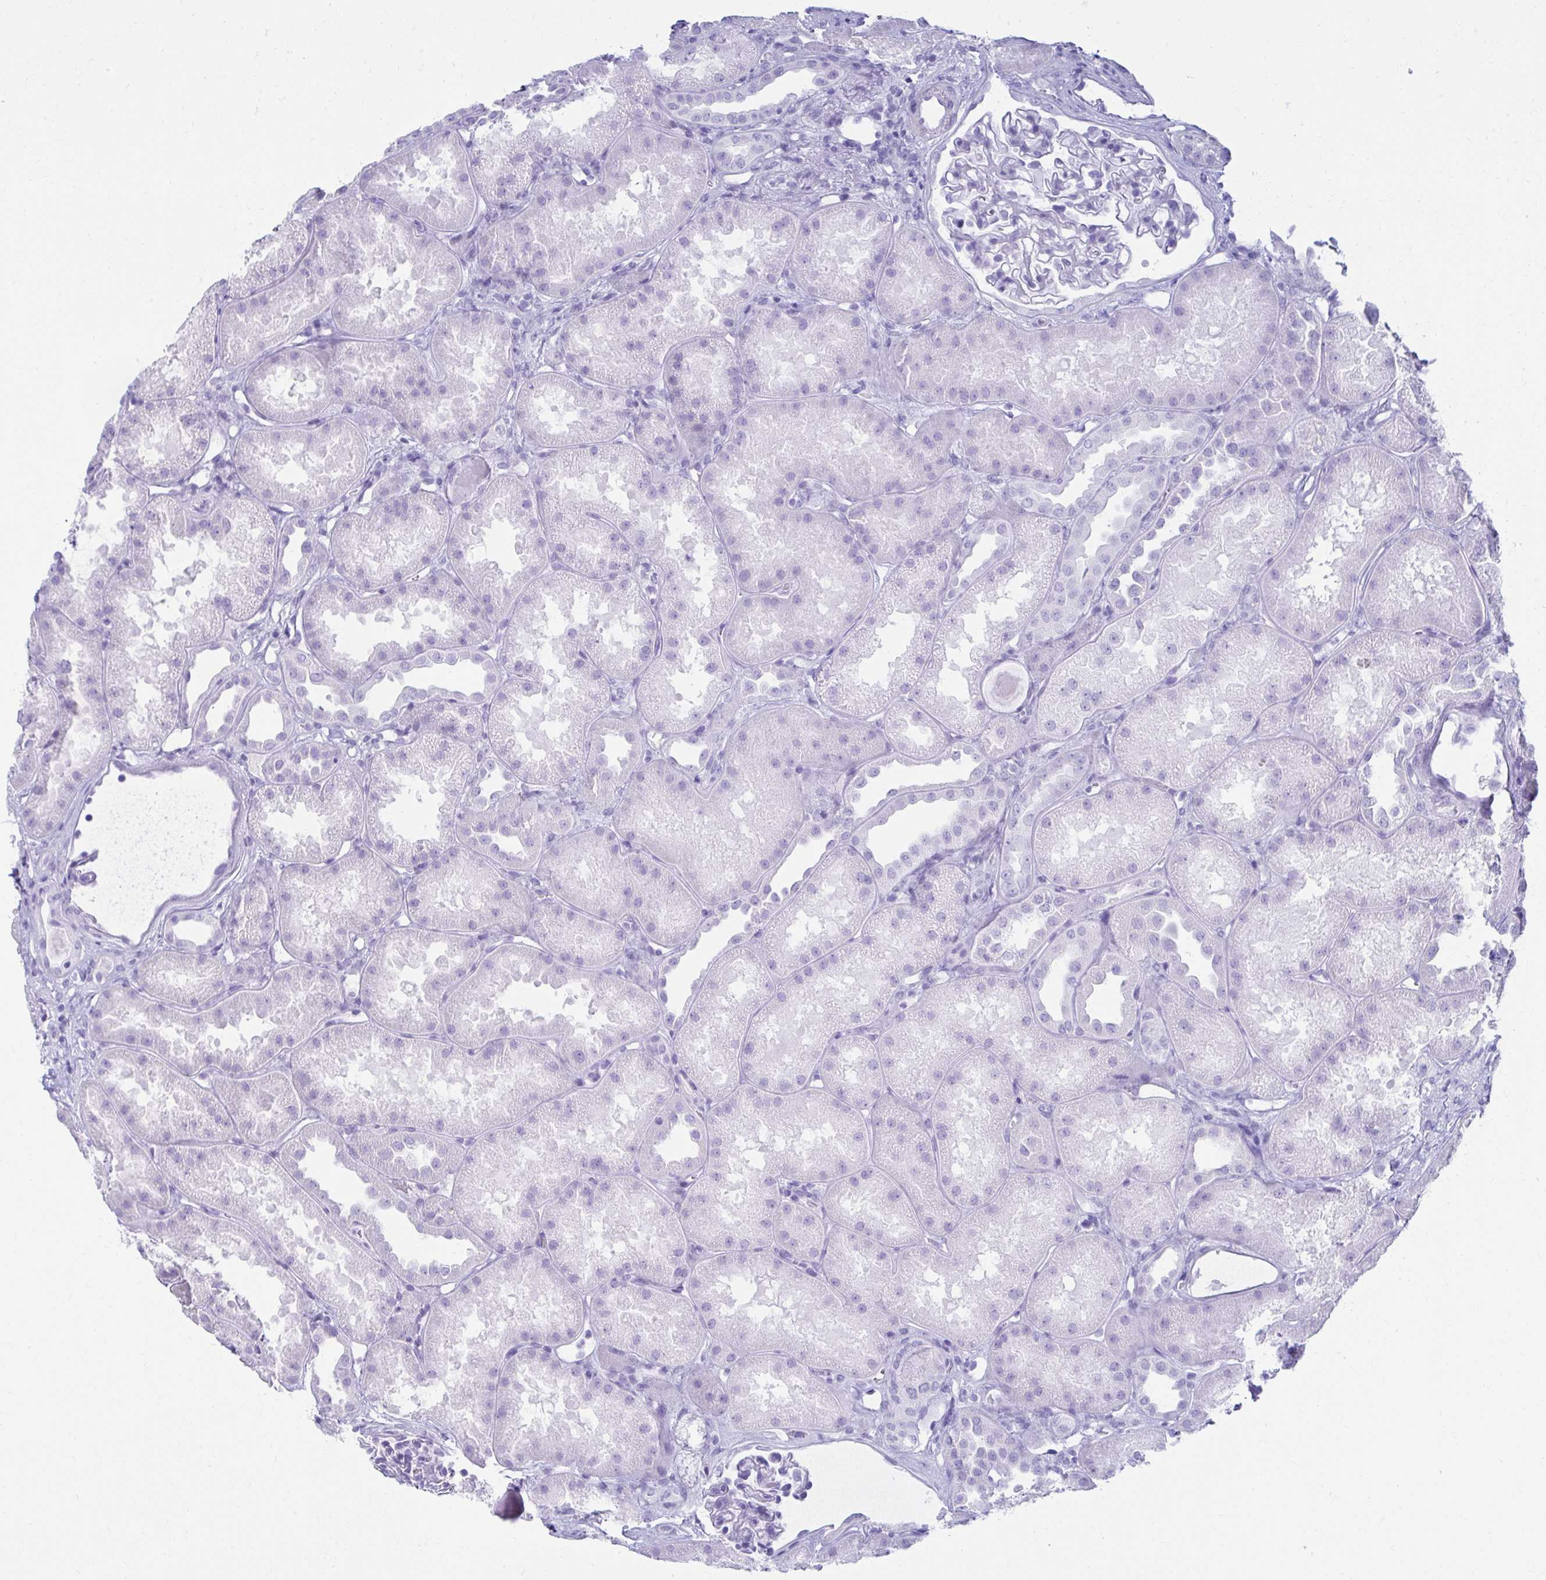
{"staining": {"intensity": "negative", "quantity": "none", "location": "none"}, "tissue": "kidney", "cell_type": "Cells in glomeruli", "image_type": "normal", "snomed": [{"axis": "morphology", "description": "Normal tissue, NOS"}, {"axis": "topography", "description": "Kidney"}], "caption": "Image shows no protein staining in cells in glomeruli of unremarkable kidney.", "gene": "ATP4B", "patient": {"sex": "male", "age": 61}}